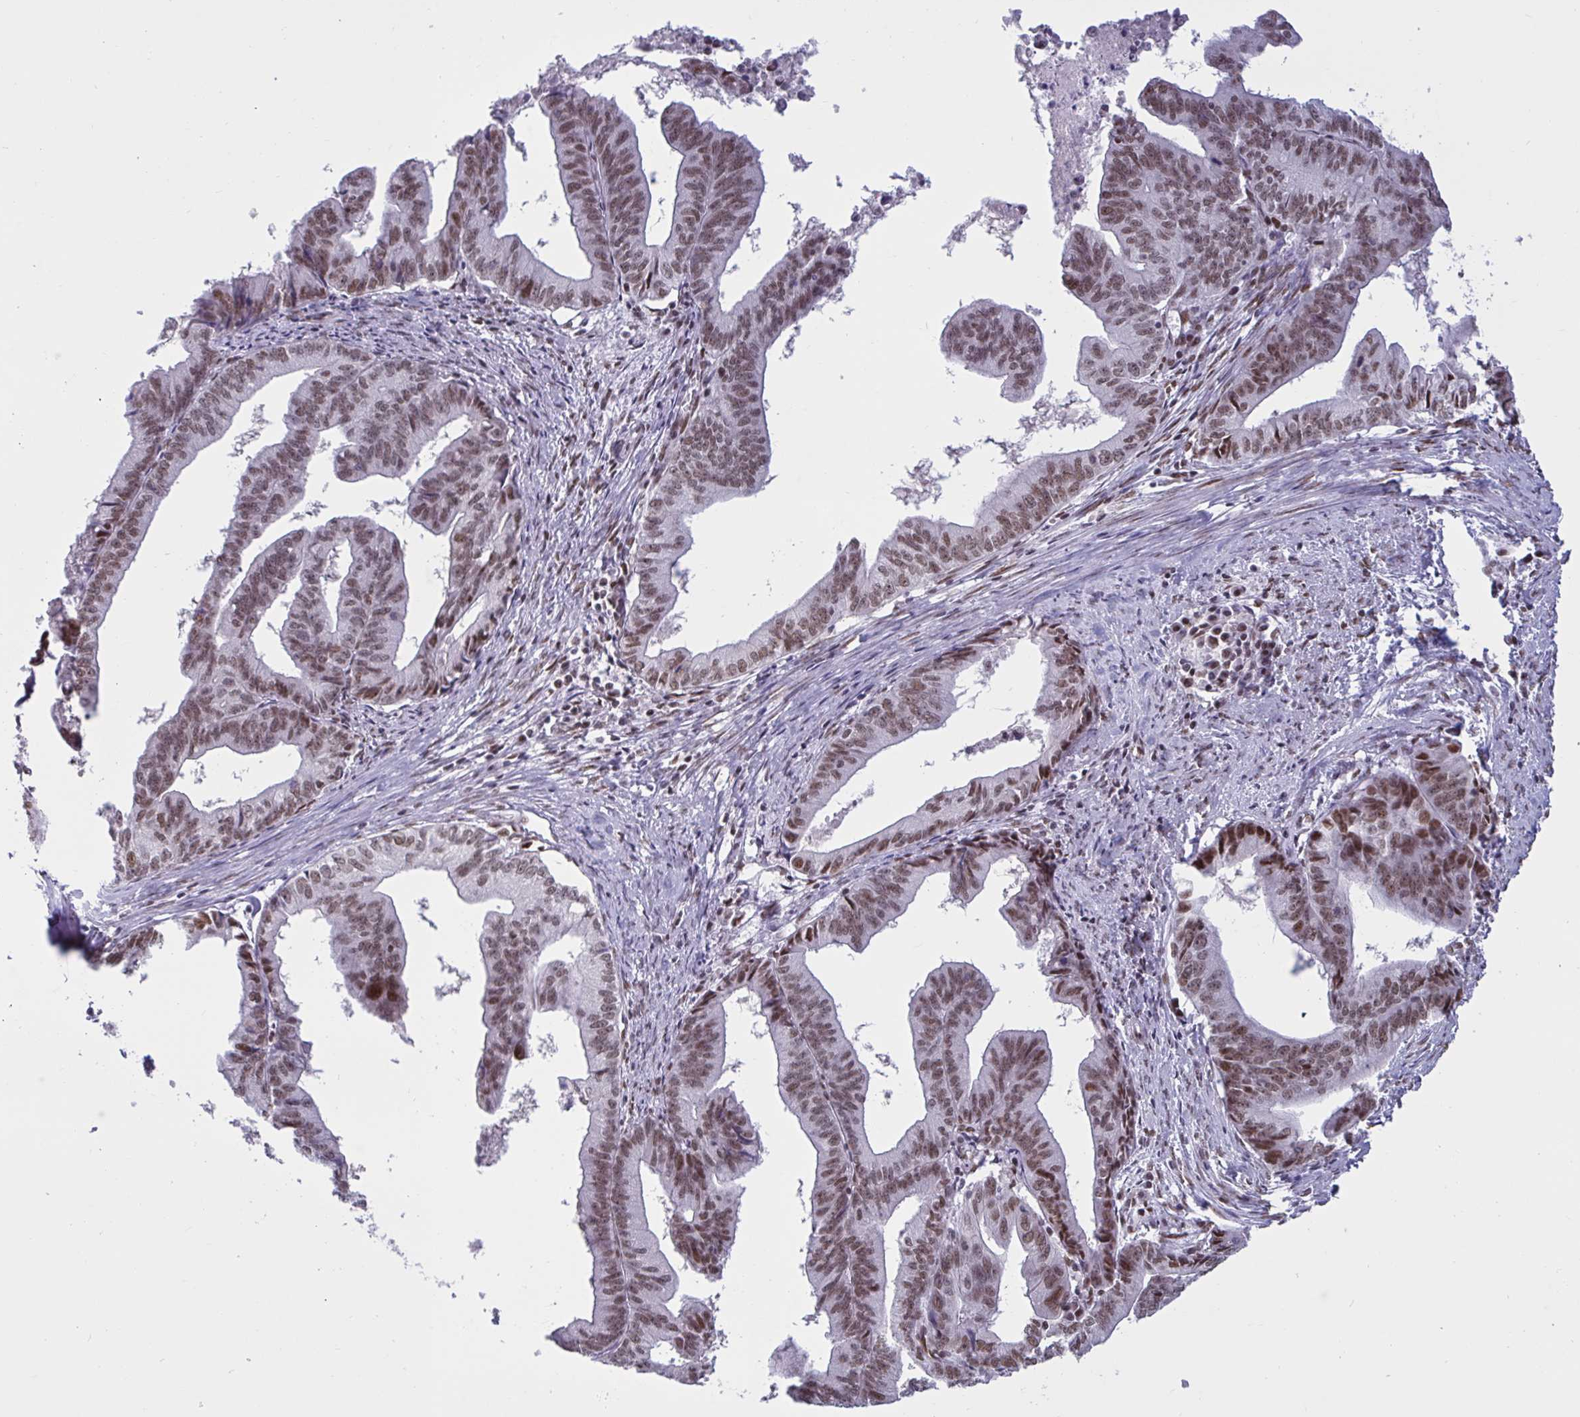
{"staining": {"intensity": "moderate", "quantity": ">75%", "location": "nuclear"}, "tissue": "endometrial cancer", "cell_type": "Tumor cells", "image_type": "cancer", "snomed": [{"axis": "morphology", "description": "Adenocarcinoma, NOS"}, {"axis": "topography", "description": "Endometrium"}], "caption": "A micrograph of endometrial cancer stained for a protein reveals moderate nuclear brown staining in tumor cells.", "gene": "CBFA2T2", "patient": {"sex": "female", "age": 65}}